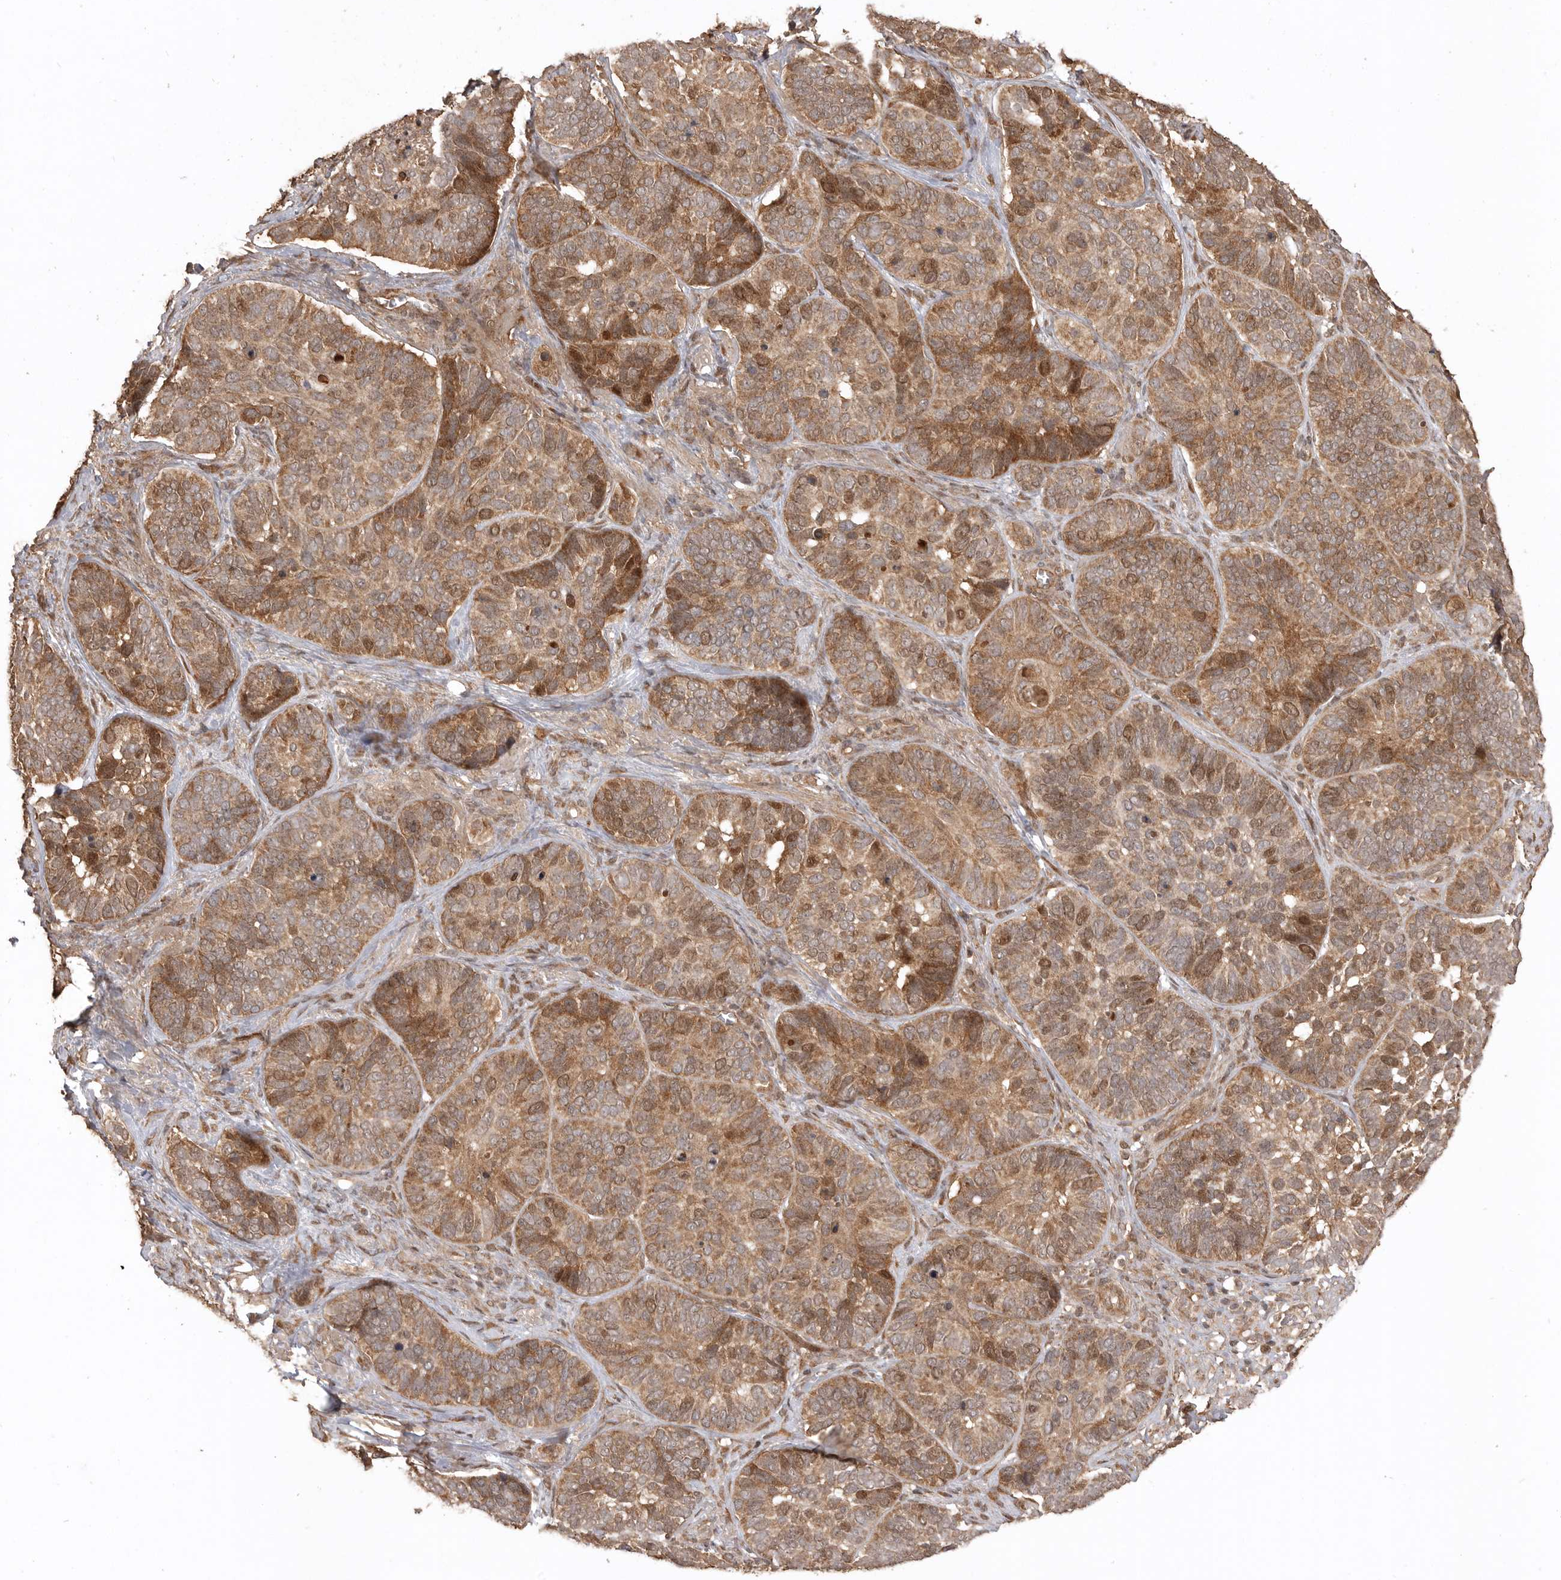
{"staining": {"intensity": "moderate", "quantity": ">75%", "location": "cytoplasmic/membranous,nuclear"}, "tissue": "skin cancer", "cell_type": "Tumor cells", "image_type": "cancer", "snomed": [{"axis": "morphology", "description": "Basal cell carcinoma"}, {"axis": "topography", "description": "Skin"}], "caption": "Moderate cytoplasmic/membranous and nuclear expression for a protein is appreciated in about >75% of tumor cells of skin cancer using IHC.", "gene": "BOC", "patient": {"sex": "male", "age": 62}}